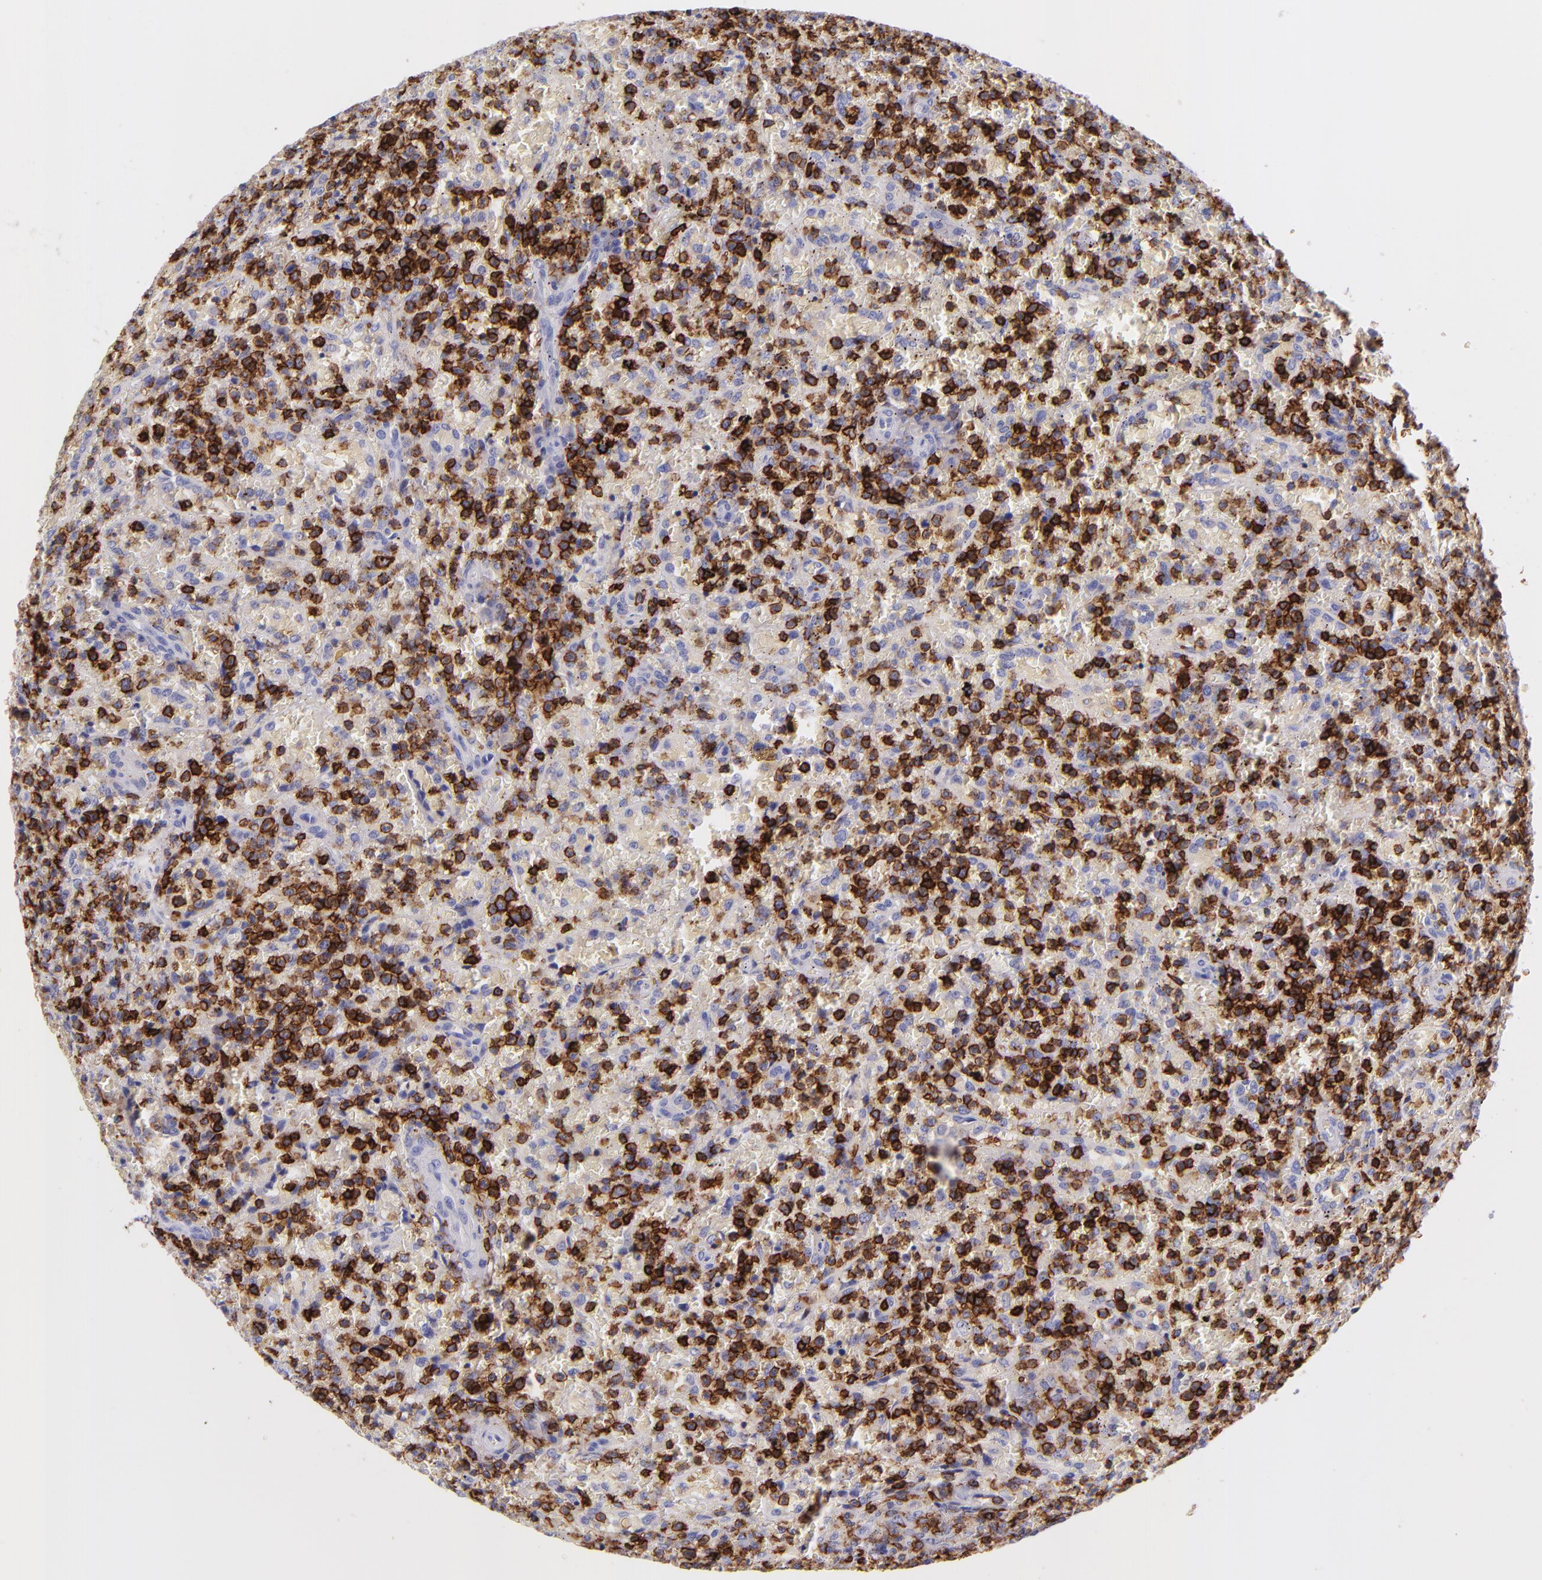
{"staining": {"intensity": "strong", "quantity": "25%-75%", "location": "cytoplasmic/membranous"}, "tissue": "lymphoma", "cell_type": "Tumor cells", "image_type": "cancer", "snomed": [{"axis": "morphology", "description": "Malignant lymphoma, non-Hodgkin's type, High grade"}, {"axis": "topography", "description": "Spleen"}, {"axis": "topography", "description": "Lymph node"}], "caption": "Protein expression by IHC reveals strong cytoplasmic/membranous staining in about 25%-75% of tumor cells in lymphoma.", "gene": "SPN", "patient": {"sex": "female", "age": 70}}